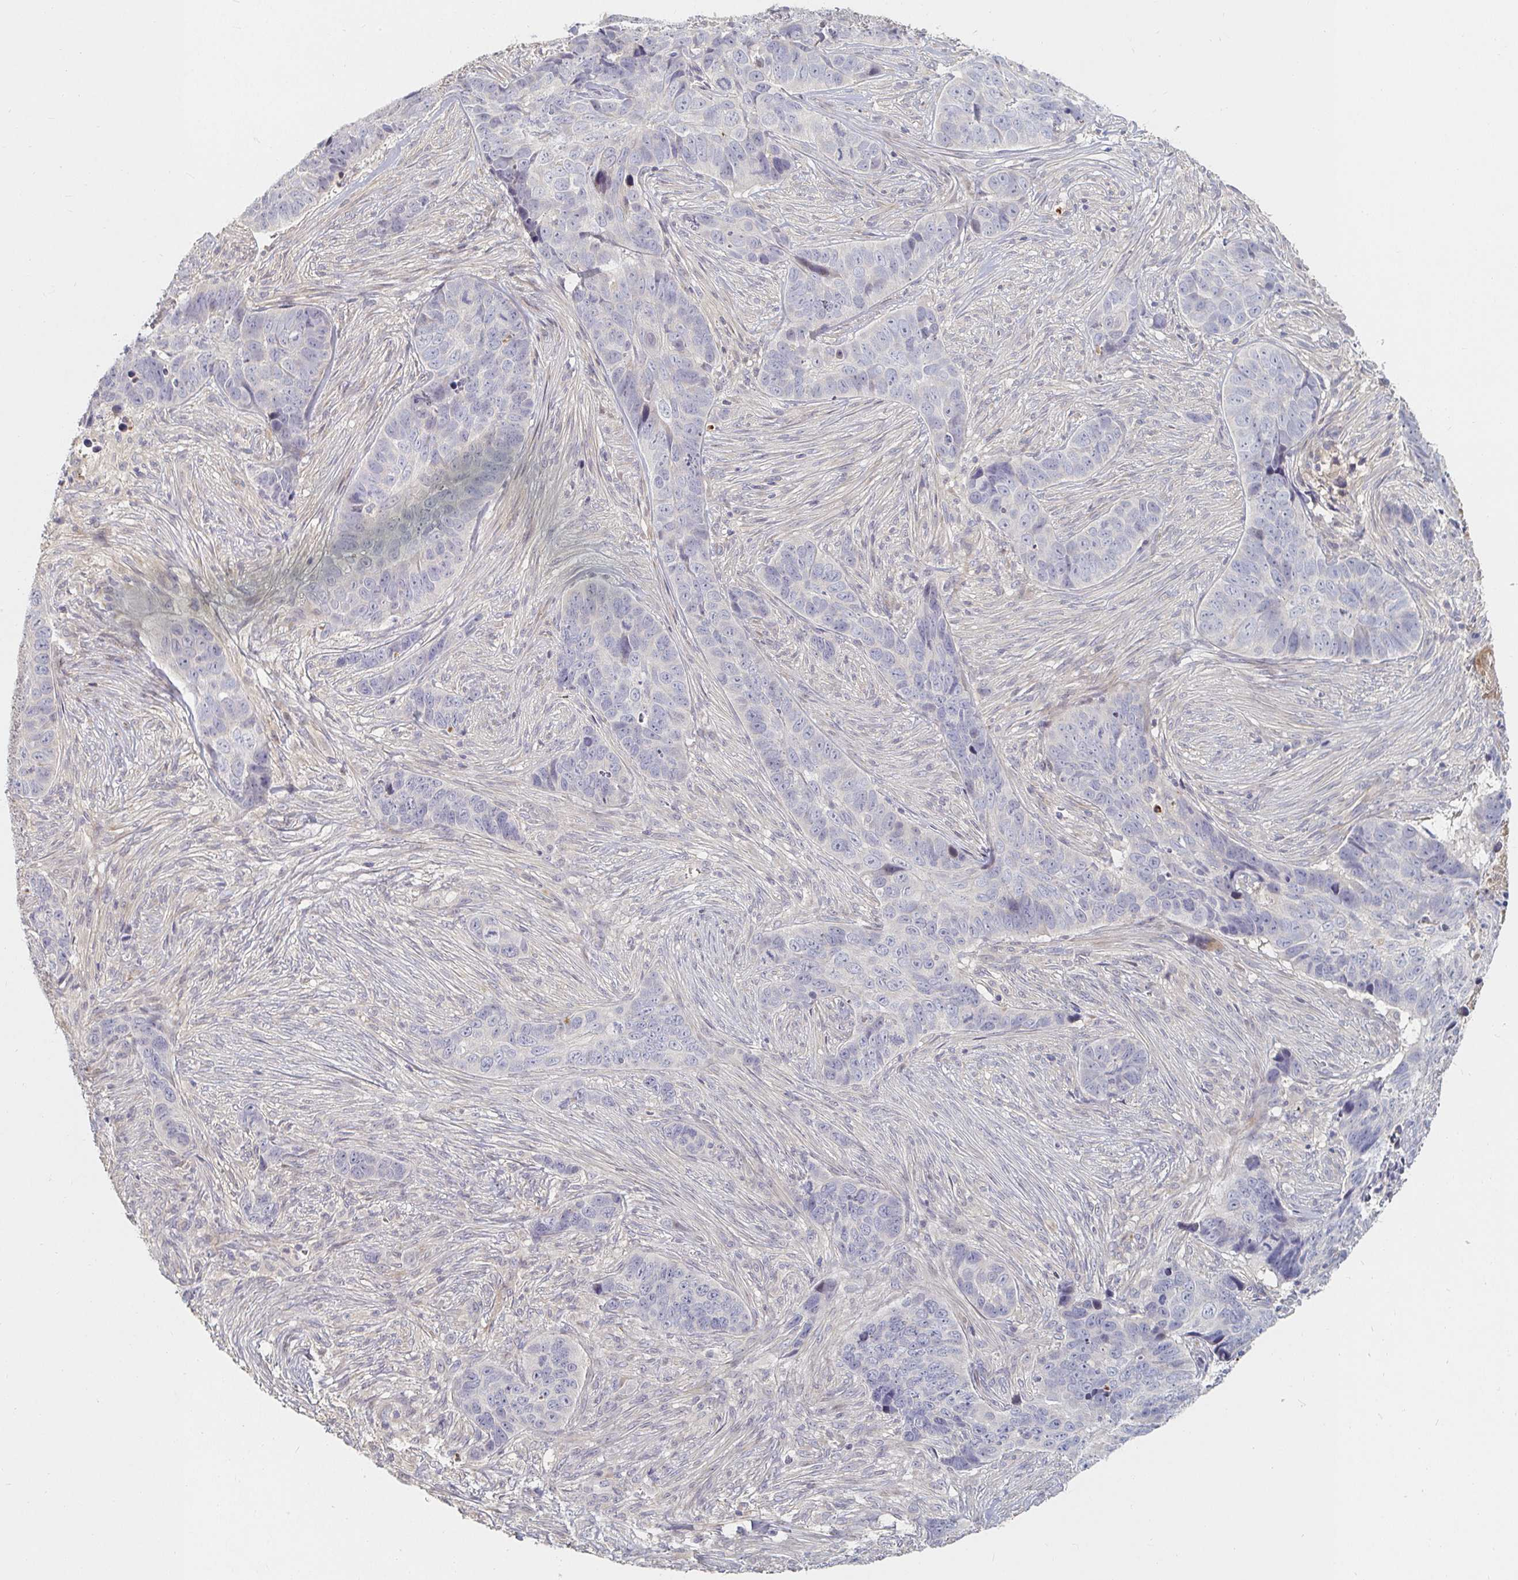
{"staining": {"intensity": "negative", "quantity": "none", "location": "none"}, "tissue": "skin cancer", "cell_type": "Tumor cells", "image_type": "cancer", "snomed": [{"axis": "morphology", "description": "Basal cell carcinoma"}, {"axis": "topography", "description": "Skin"}], "caption": "Immunohistochemistry (IHC) photomicrograph of neoplastic tissue: skin cancer (basal cell carcinoma) stained with DAB (3,3'-diaminobenzidine) displays no significant protein positivity in tumor cells.", "gene": "NME9", "patient": {"sex": "female", "age": 82}}